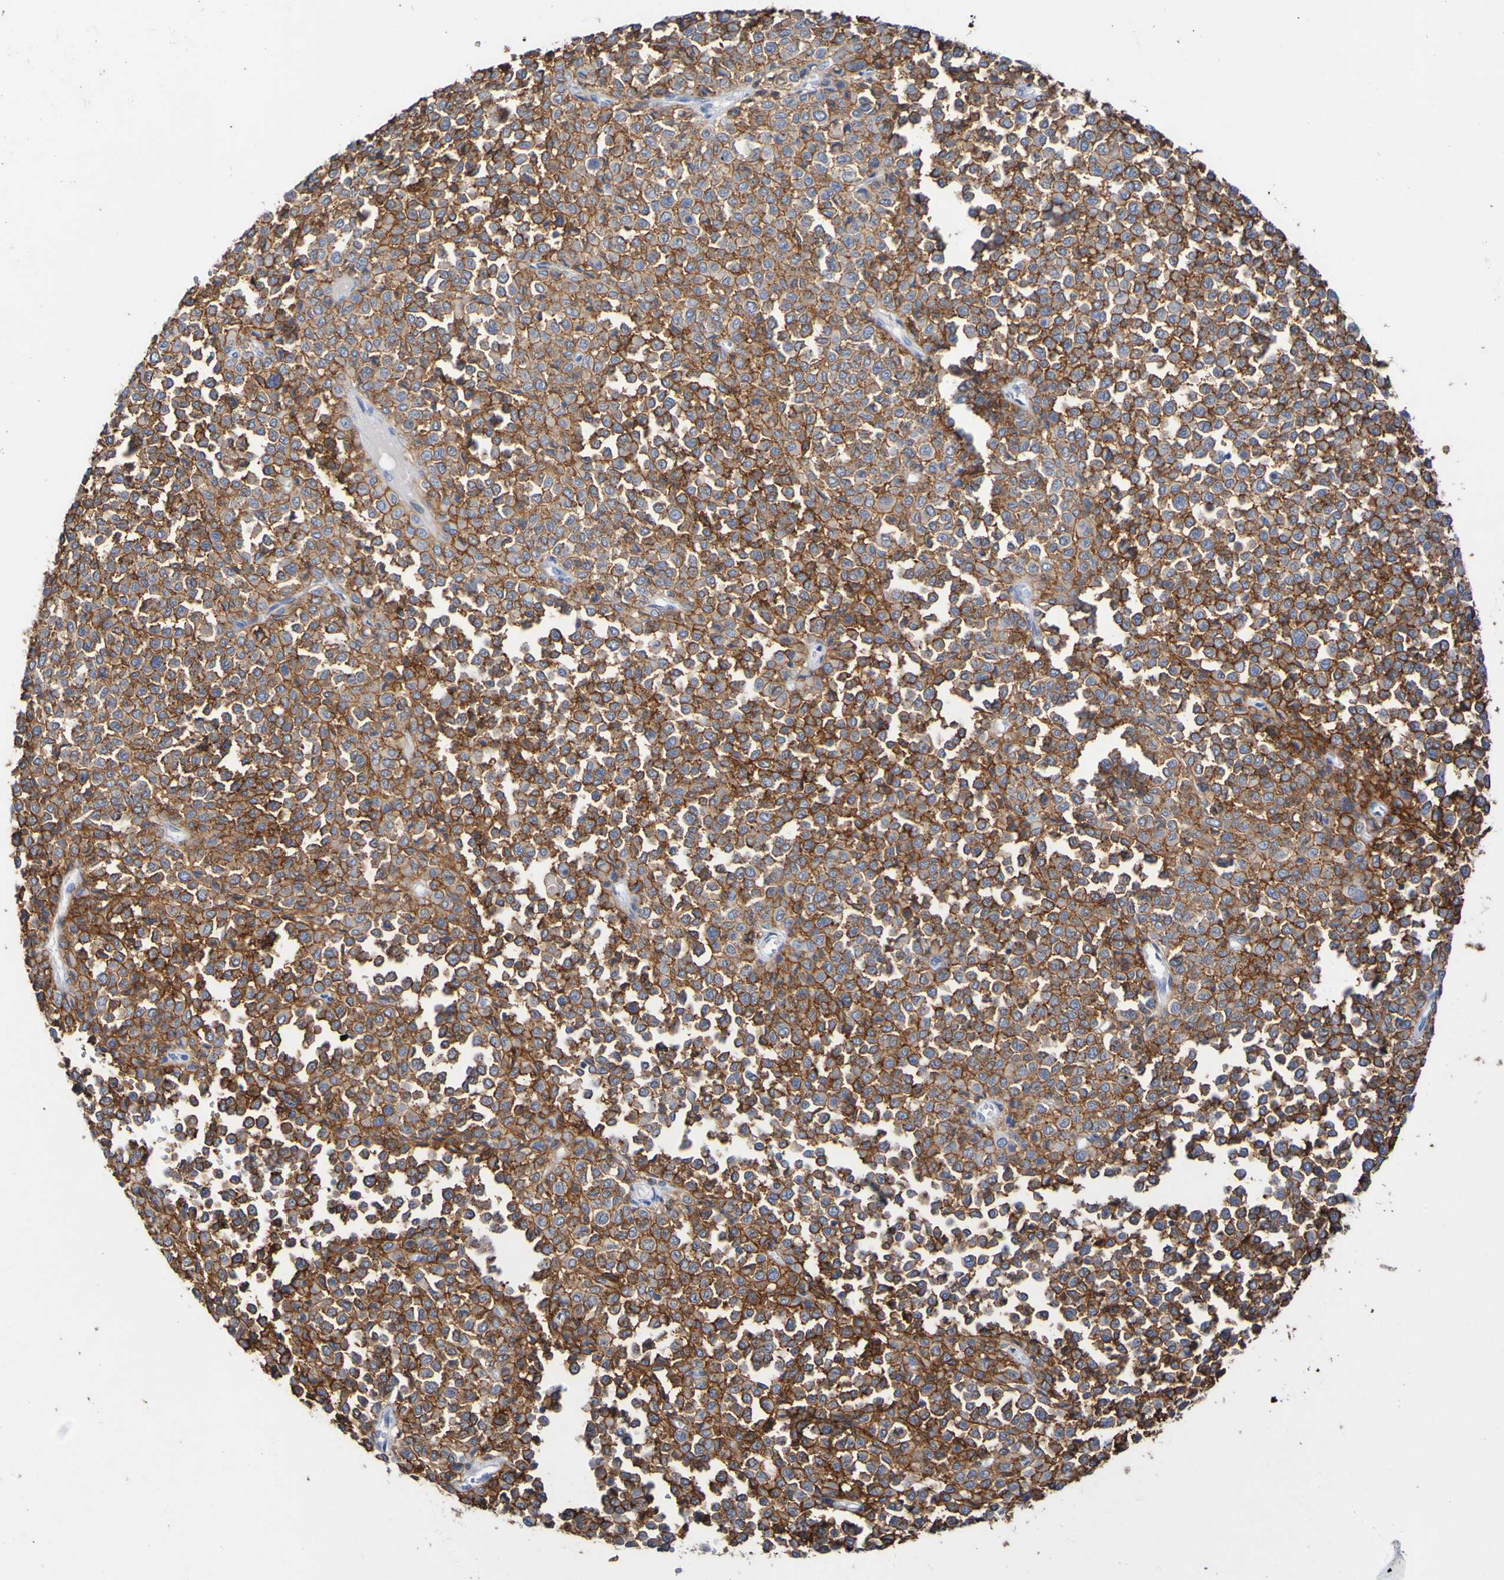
{"staining": {"intensity": "moderate", "quantity": ">75%", "location": "cytoplasmic/membranous"}, "tissue": "melanoma", "cell_type": "Tumor cells", "image_type": "cancer", "snomed": [{"axis": "morphology", "description": "Malignant melanoma, Metastatic site"}, {"axis": "topography", "description": "Pancreas"}], "caption": "This is an image of immunohistochemistry (IHC) staining of malignant melanoma (metastatic site), which shows moderate expression in the cytoplasmic/membranous of tumor cells.", "gene": "SGCB", "patient": {"sex": "female", "age": 30}}